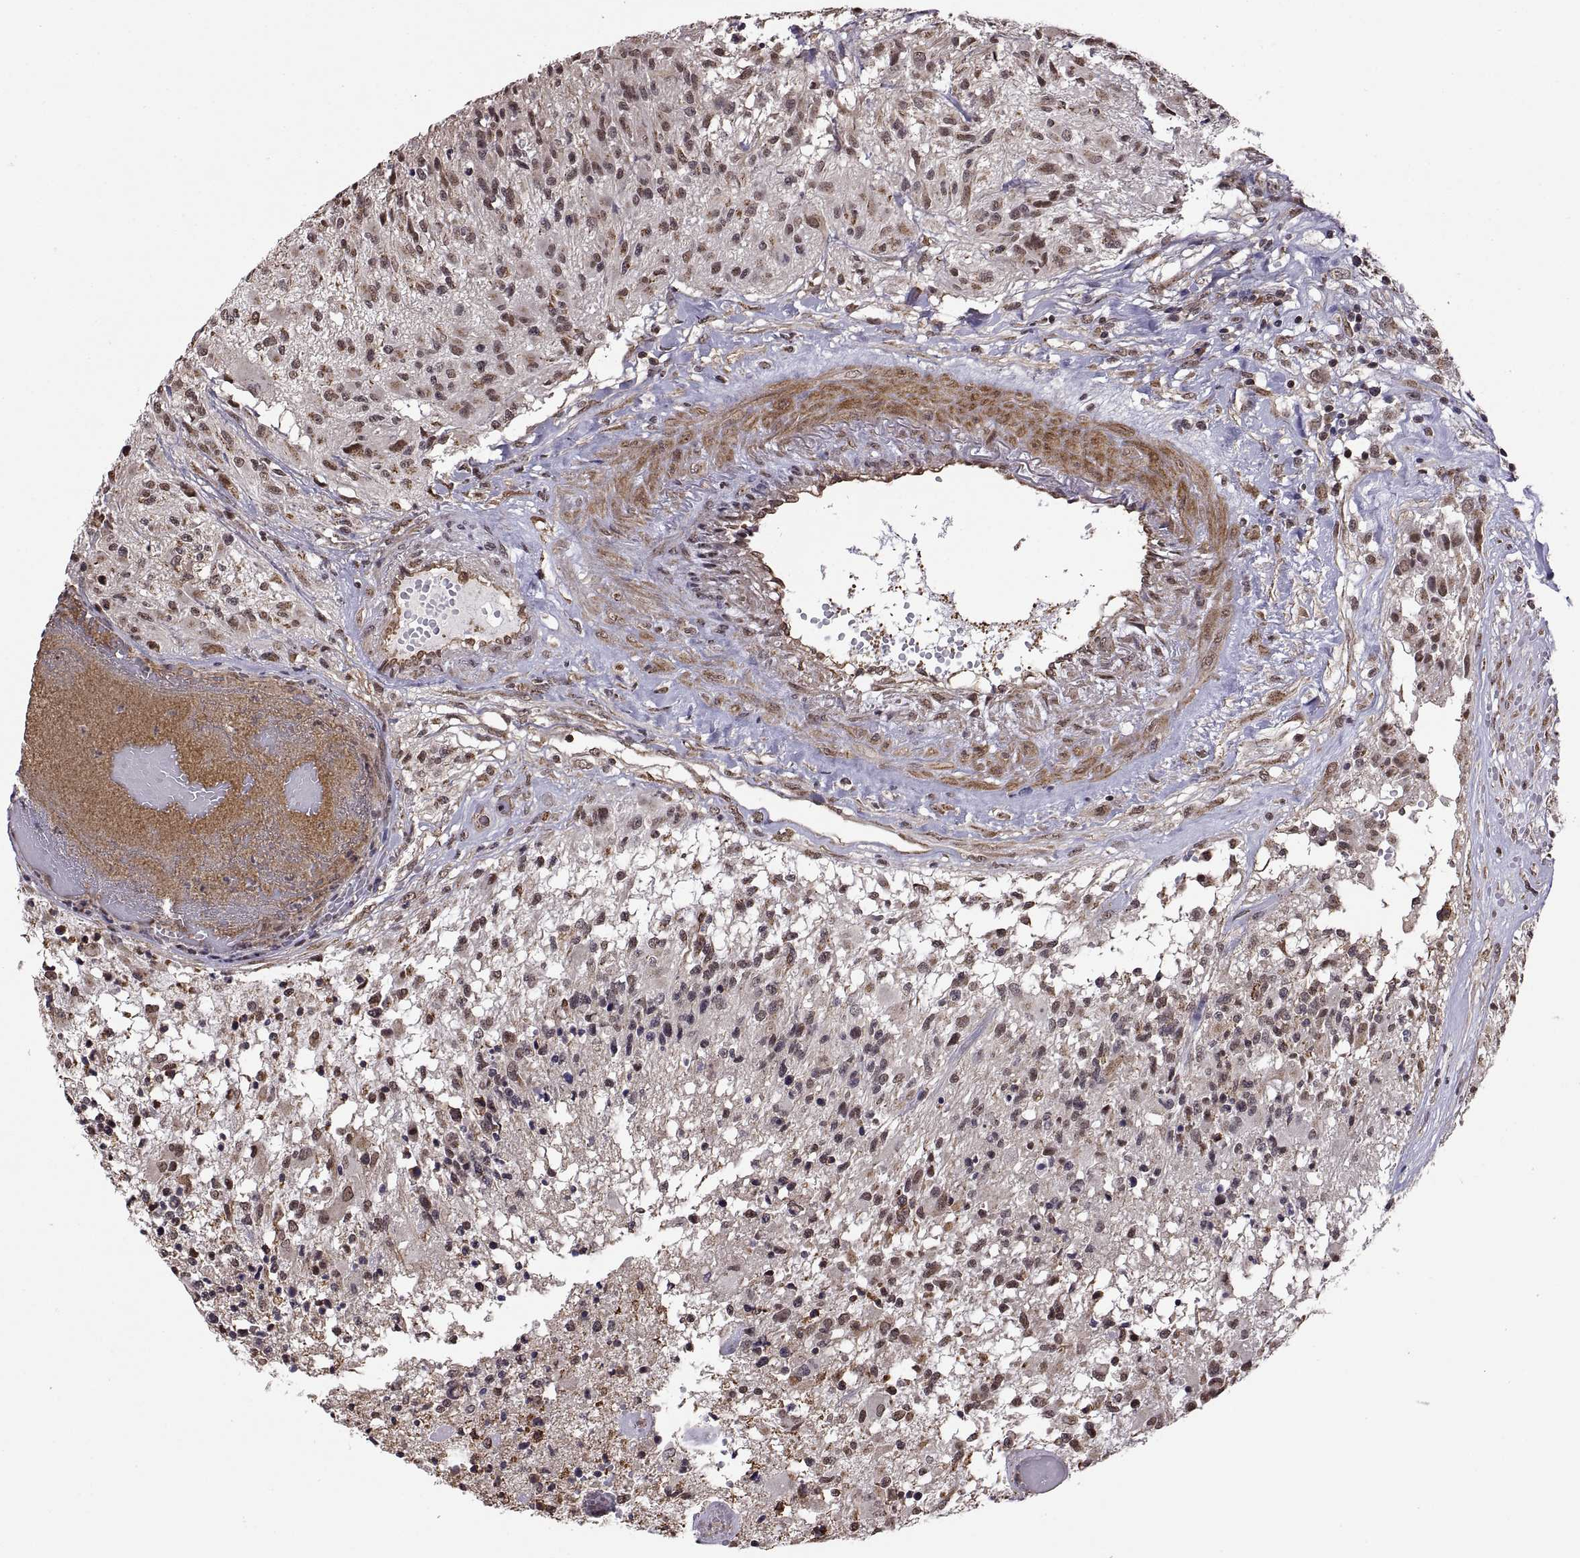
{"staining": {"intensity": "negative", "quantity": "none", "location": "none"}, "tissue": "glioma", "cell_type": "Tumor cells", "image_type": "cancer", "snomed": [{"axis": "morphology", "description": "Glioma, malignant, High grade"}, {"axis": "topography", "description": "Brain"}], "caption": "The micrograph demonstrates no staining of tumor cells in malignant glioma (high-grade).", "gene": "ARRB1", "patient": {"sex": "female", "age": 63}}